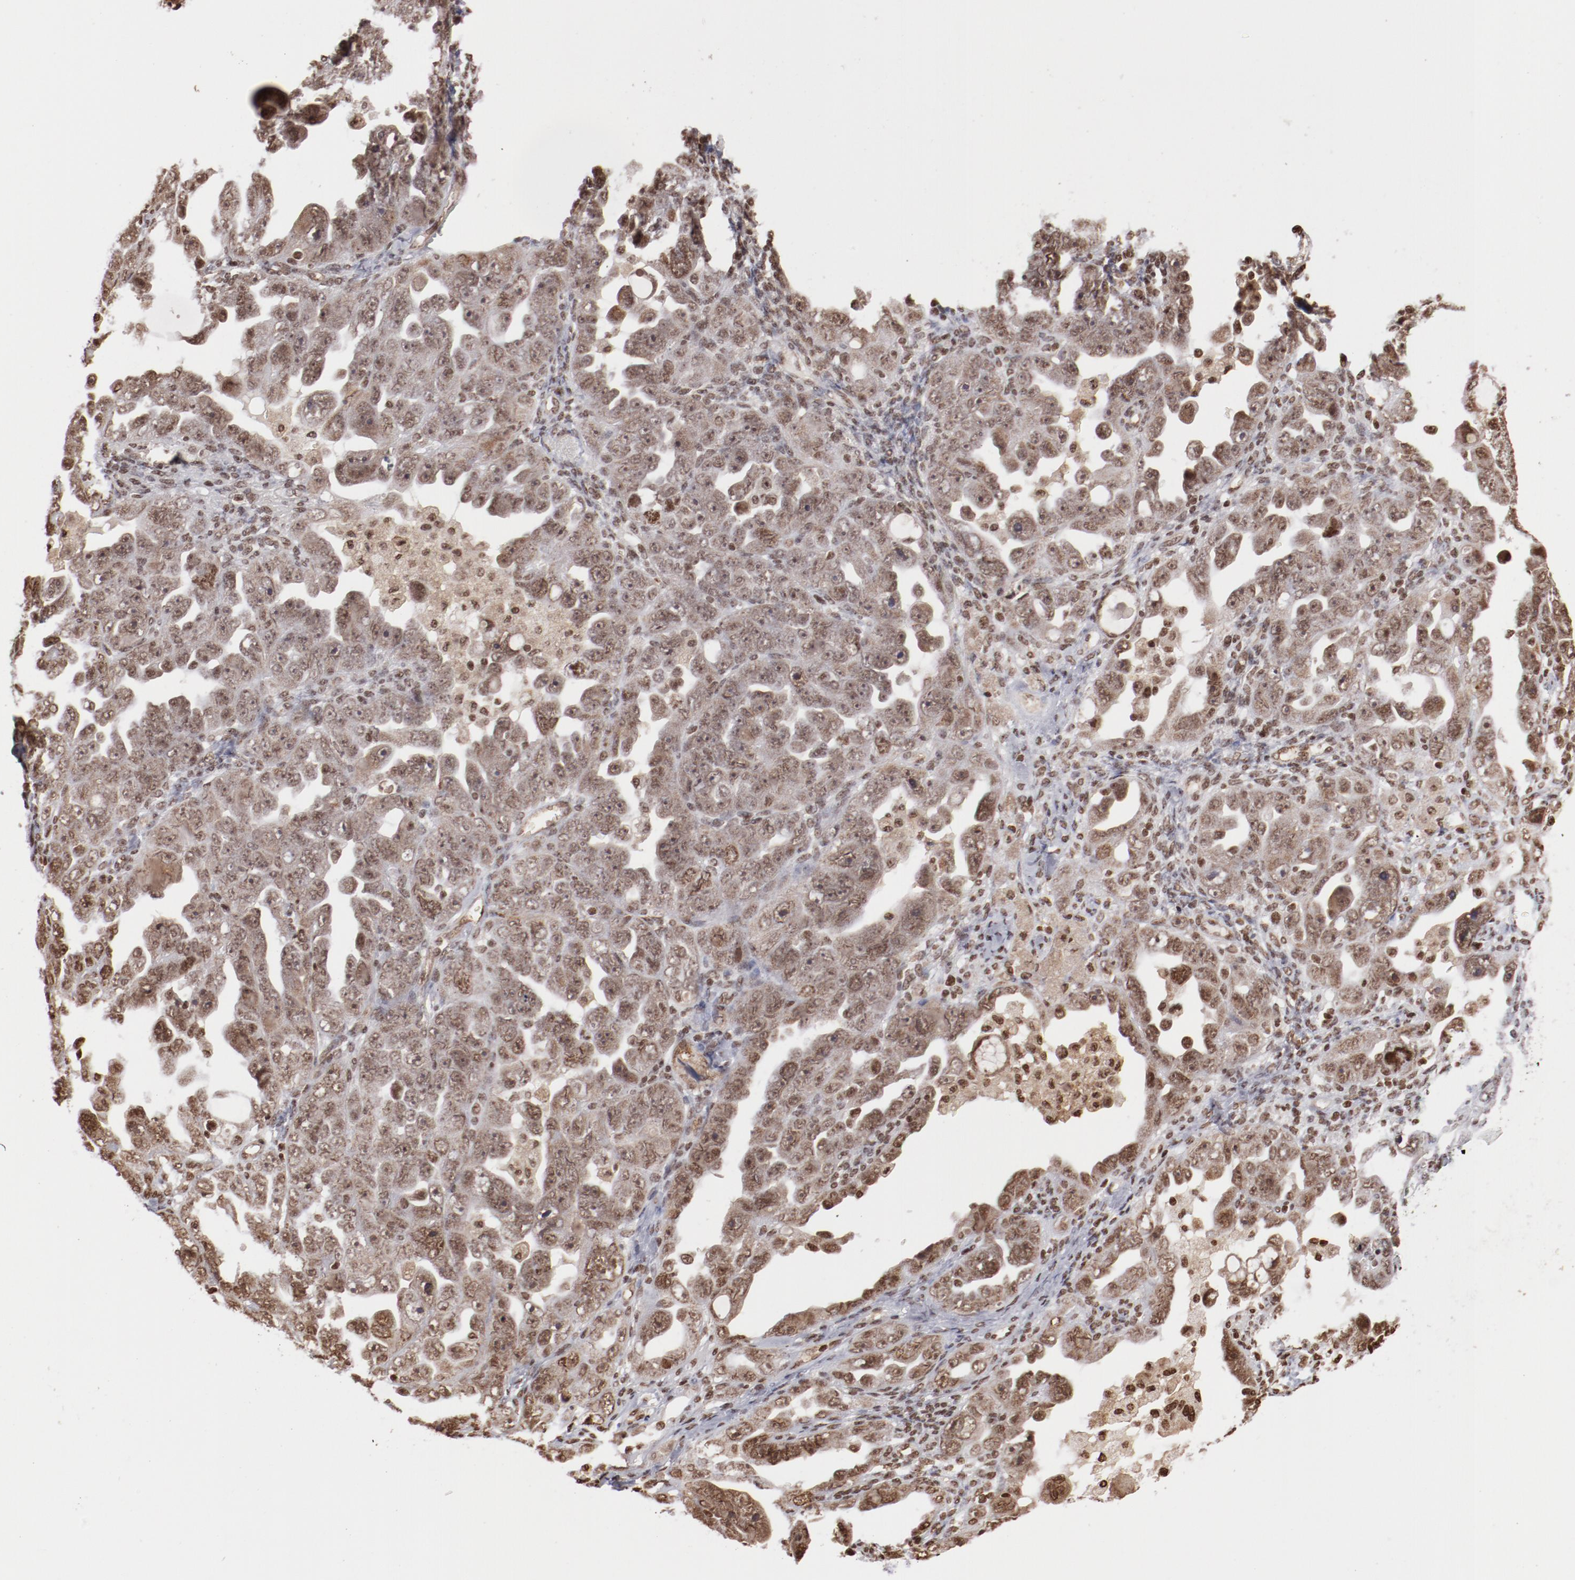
{"staining": {"intensity": "weak", "quantity": ">75%", "location": "nuclear"}, "tissue": "ovarian cancer", "cell_type": "Tumor cells", "image_type": "cancer", "snomed": [{"axis": "morphology", "description": "Cystadenocarcinoma, serous, NOS"}, {"axis": "topography", "description": "Ovary"}], "caption": "Protein expression analysis of human ovarian serous cystadenocarcinoma reveals weak nuclear positivity in about >75% of tumor cells. (DAB IHC, brown staining for protein, blue staining for nuclei).", "gene": "ABL2", "patient": {"sex": "female", "age": 66}}